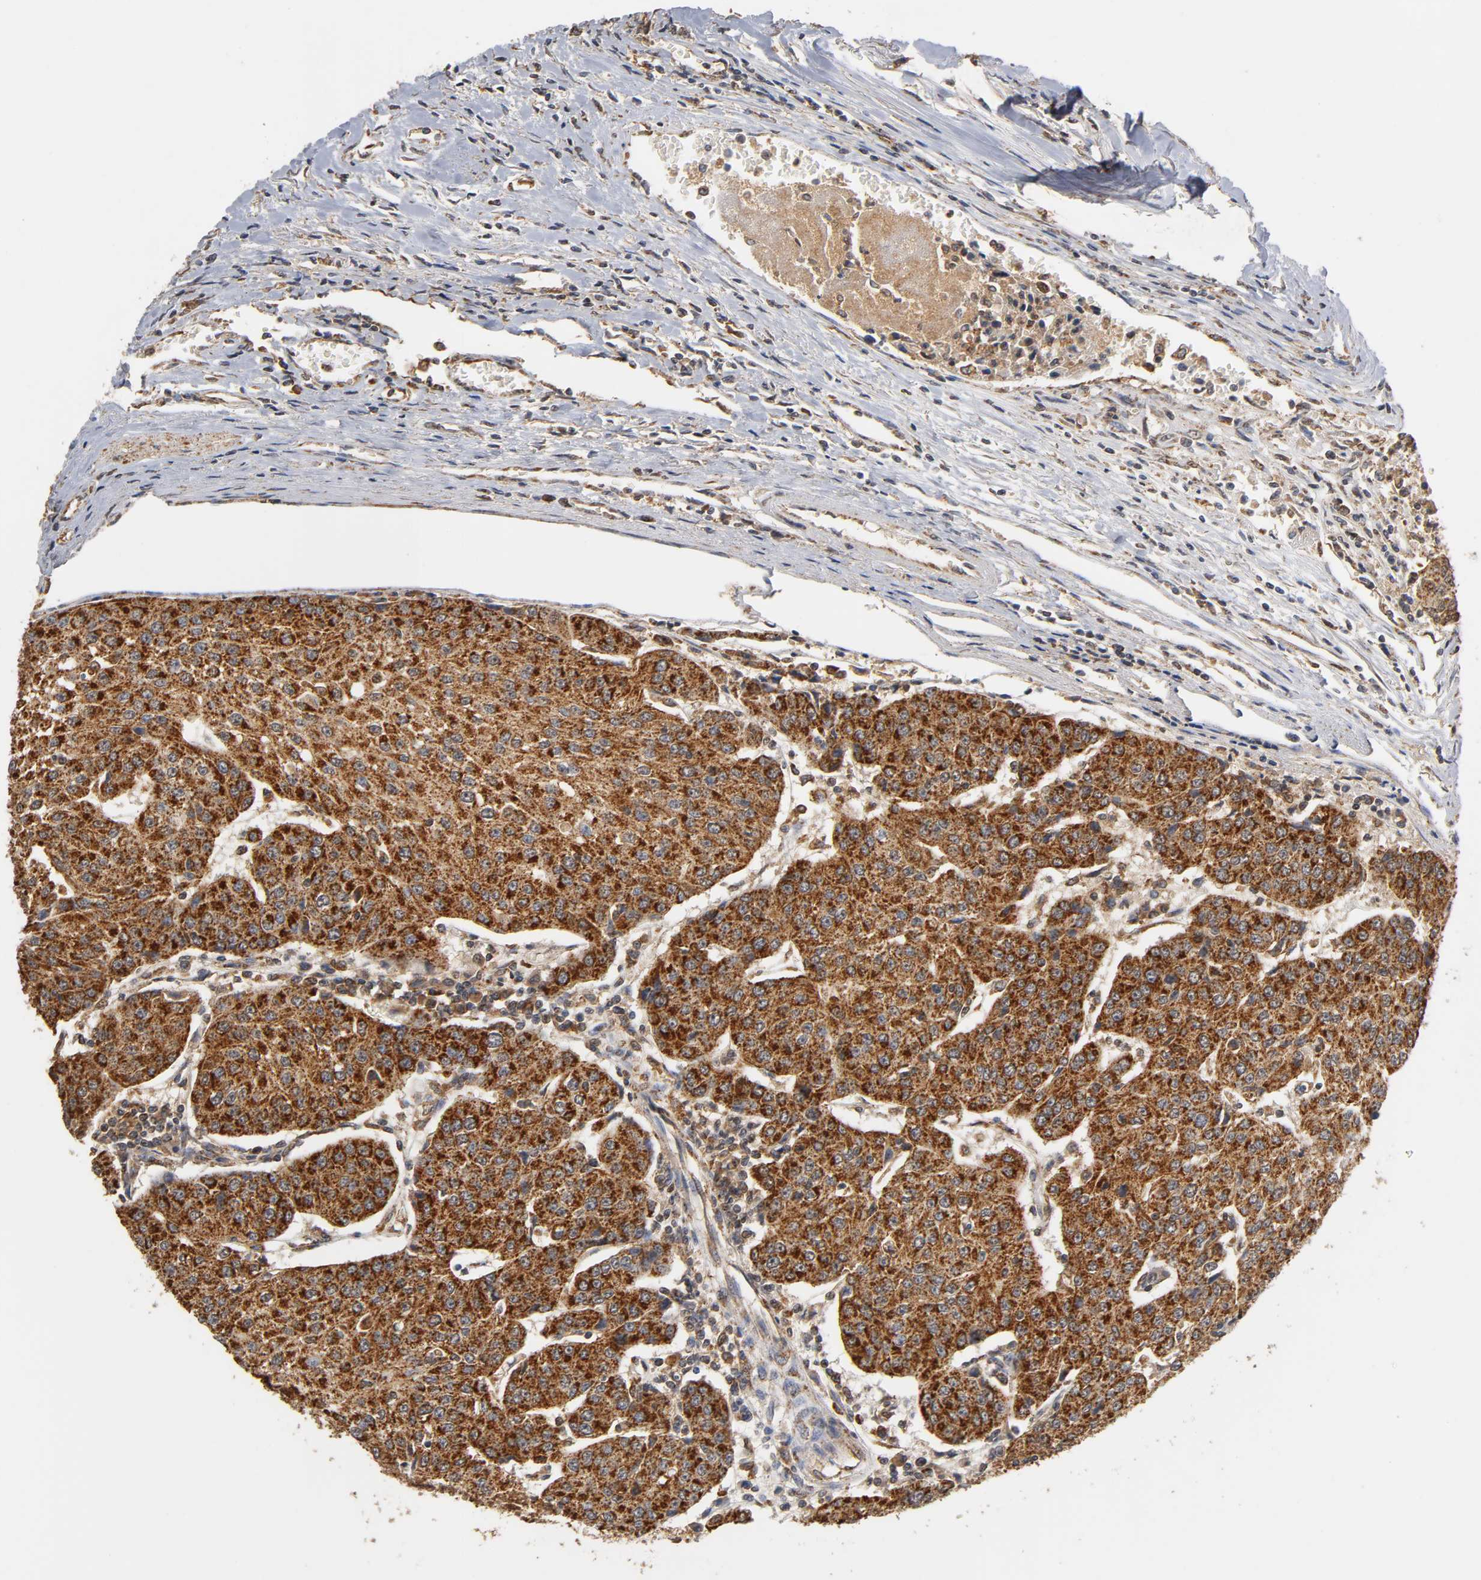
{"staining": {"intensity": "strong", "quantity": ">75%", "location": "cytoplasmic/membranous"}, "tissue": "urothelial cancer", "cell_type": "Tumor cells", "image_type": "cancer", "snomed": [{"axis": "morphology", "description": "Urothelial carcinoma, High grade"}, {"axis": "topography", "description": "Urinary bladder"}], "caption": "Protein staining of urothelial carcinoma (high-grade) tissue displays strong cytoplasmic/membranous positivity in about >75% of tumor cells. Nuclei are stained in blue.", "gene": "PKN1", "patient": {"sex": "female", "age": 85}}